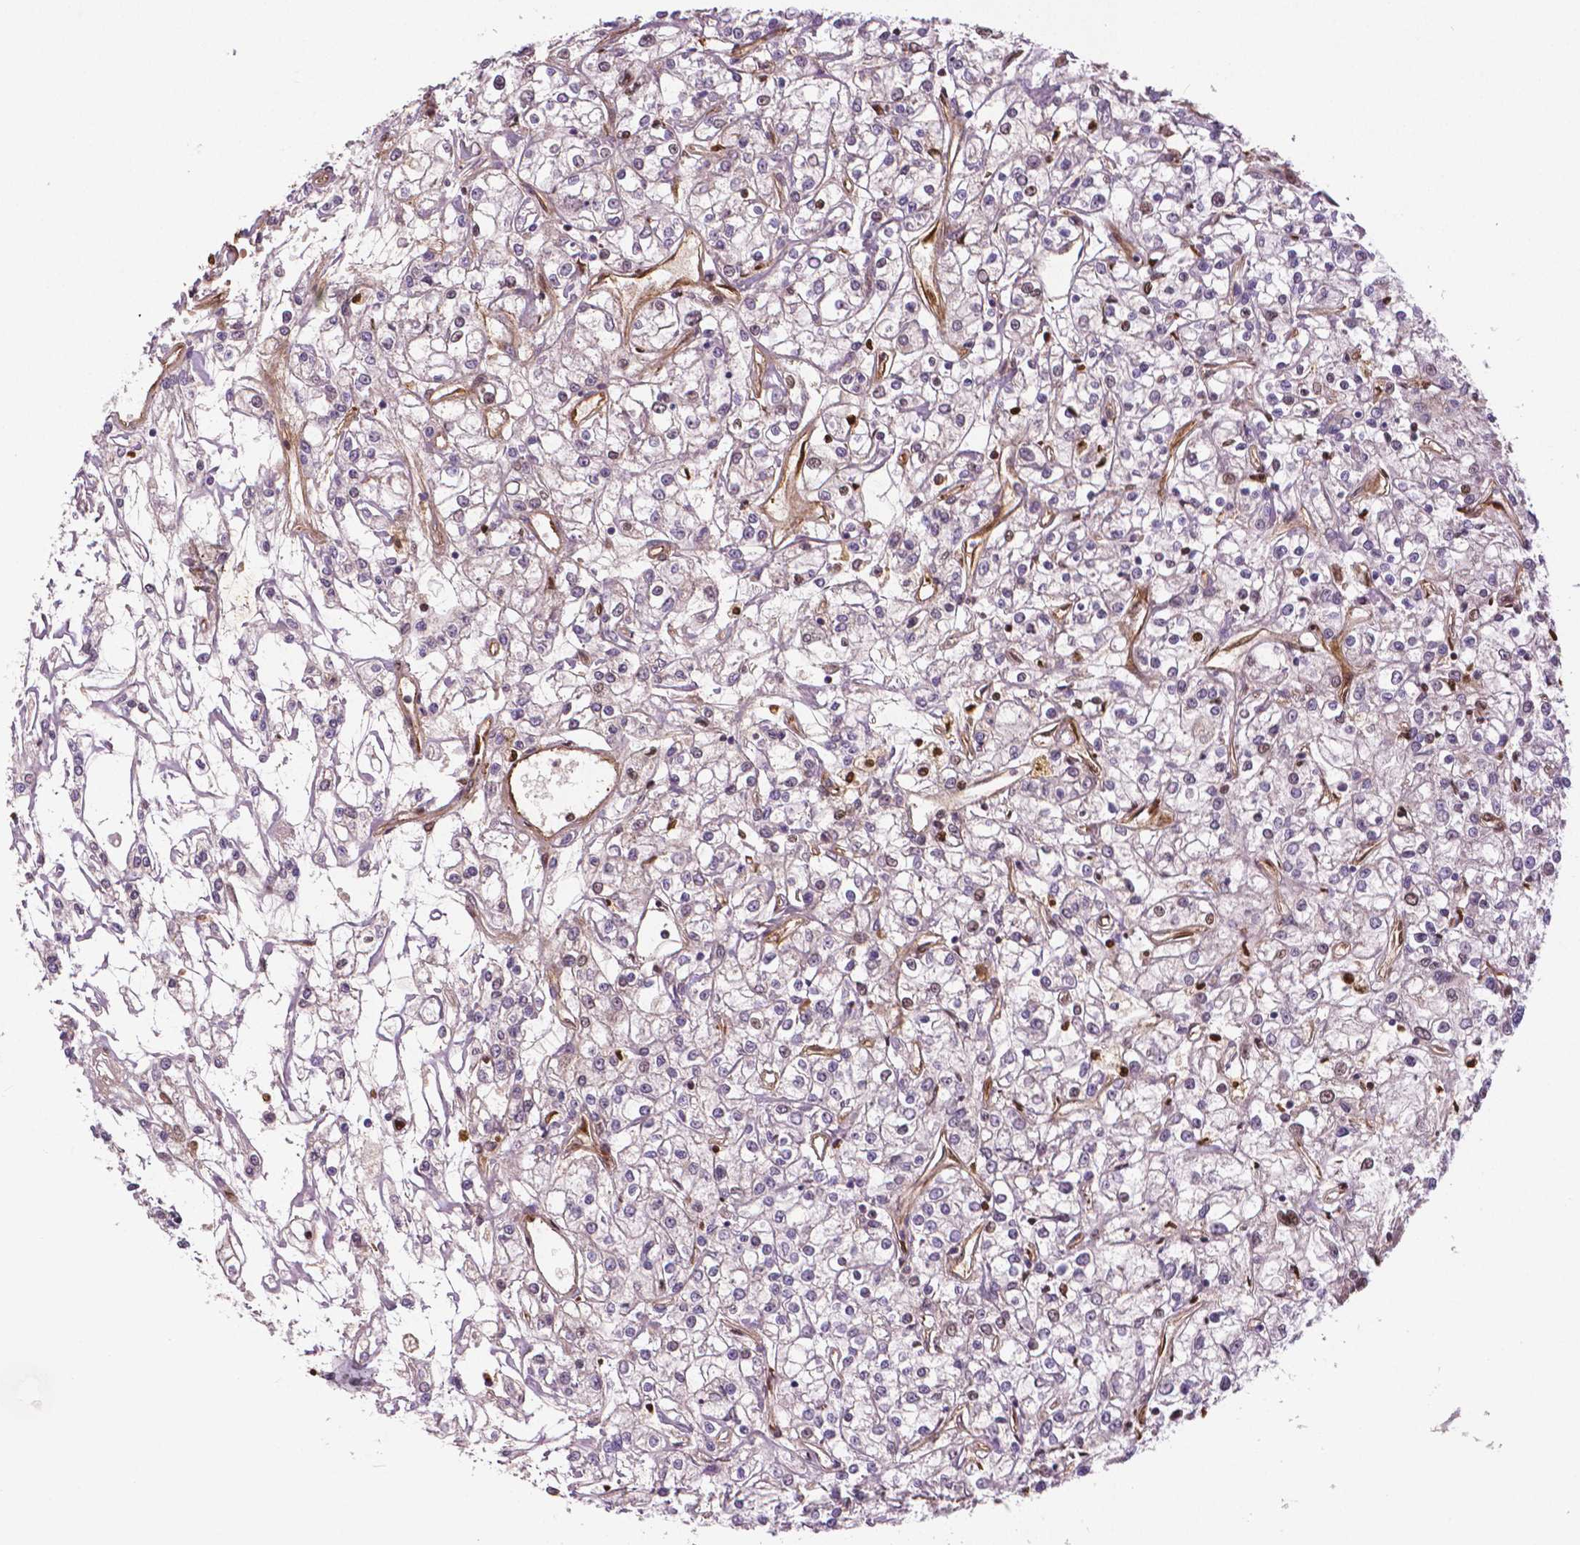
{"staining": {"intensity": "negative", "quantity": "none", "location": "none"}, "tissue": "renal cancer", "cell_type": "Tumor cells", "image_type": "cancer", "snomed": [{"axis": "morphology", "description": "Adenocarcinoma, NOS"}, {"axis": "topography", "description": "Kidney"}], "caption": "A histopathology image of human adenocarcinoma (renal) is negative for staining in tumor cells.", "gene": "FLT1", "patient": {"sex": "female", "age": 59}}